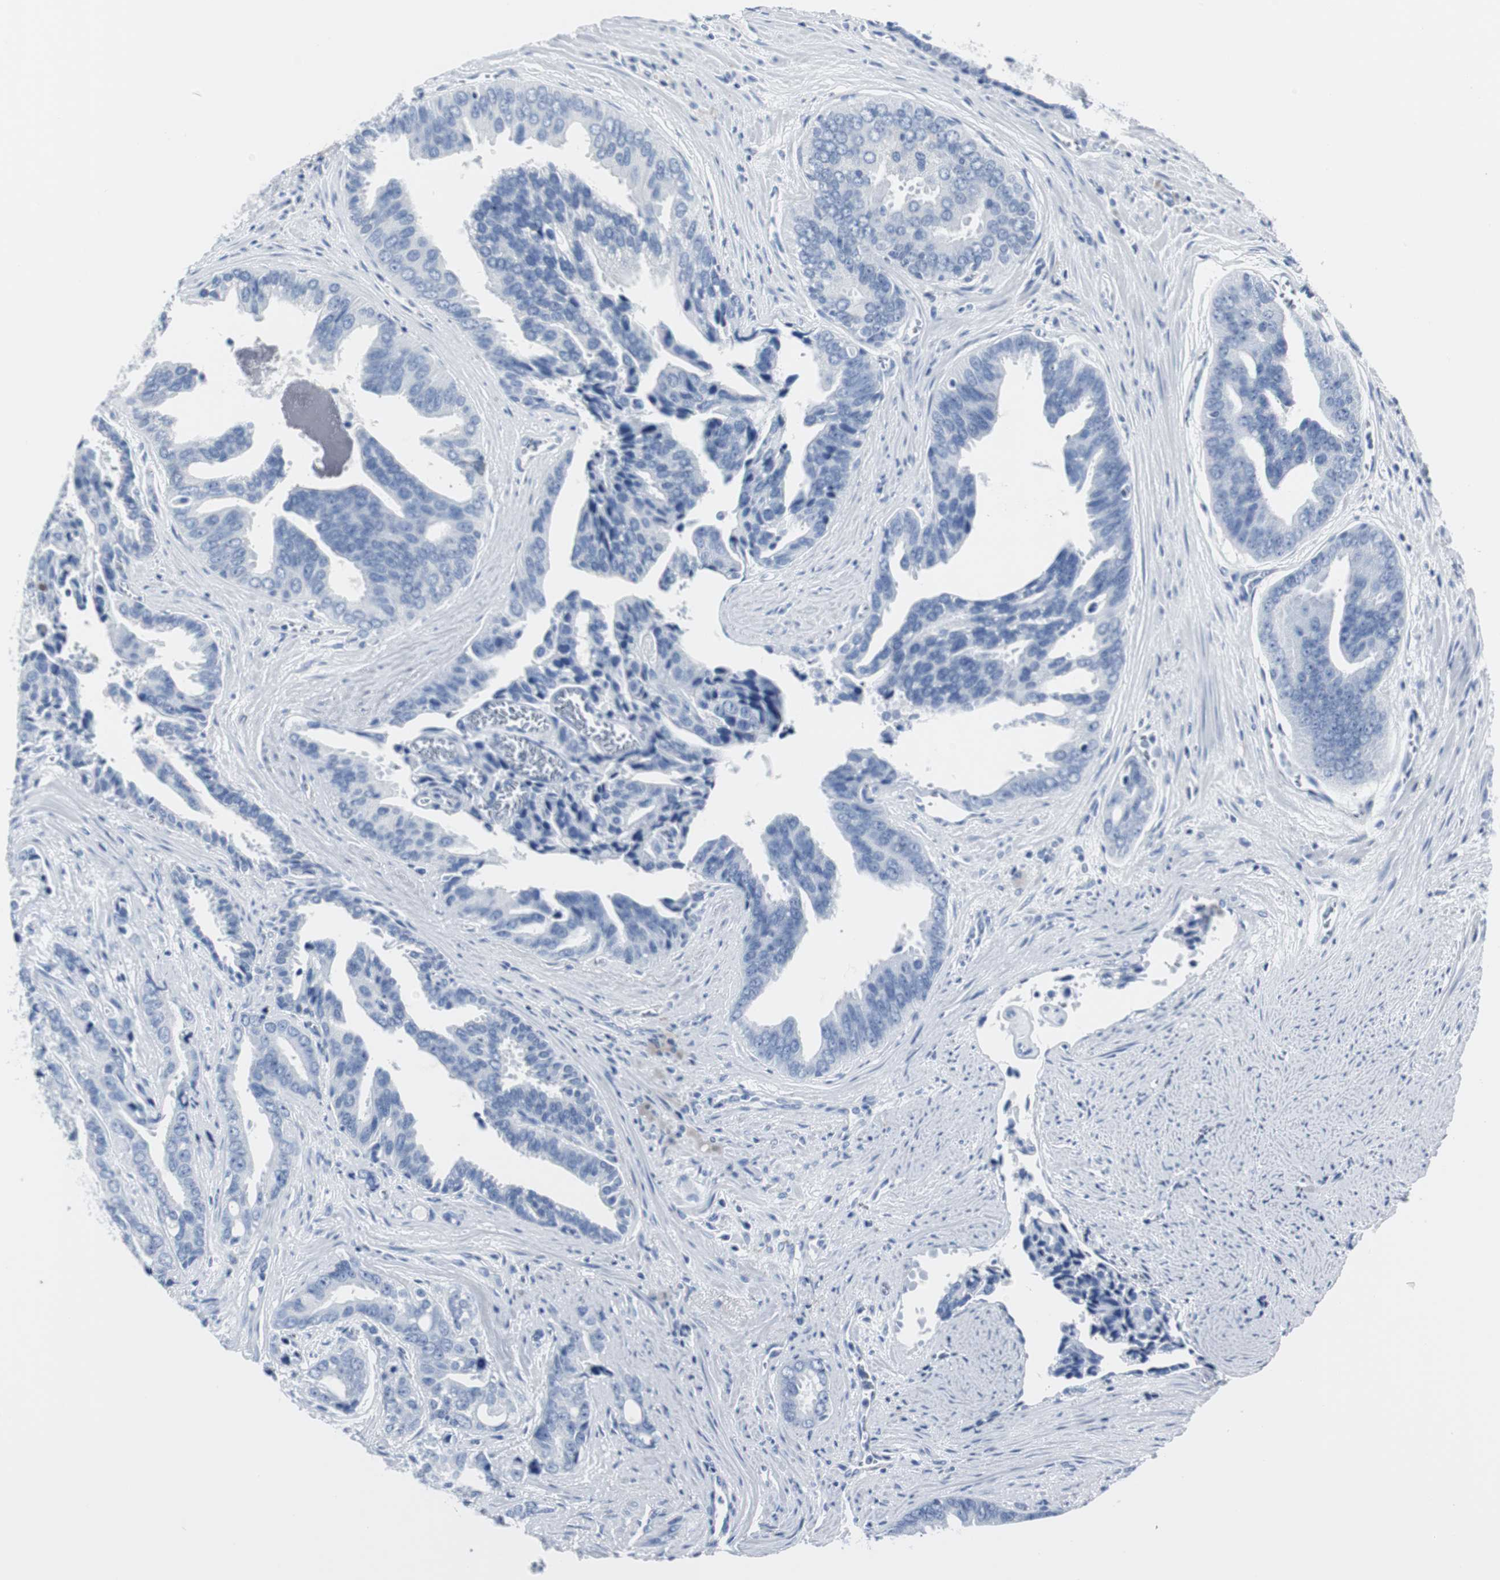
{"staining": {"intensity": "negative", "quantity": "none", "location": "none"}, "tissue": "prostate cancer", "cell_type": "Tumor cells", "image_type": "cancer", "snomed": [{"axis": "morphology", "description": "Adenocarcinoma, High grade"}, {"axis": "topography", "description": "Prostate"}], "caption": "Immunohistochemical staining of prostate cancer (adenocarcinoma (high-grade)) reveals no significant staining in tumor cells.", "gene": "GAP43", "patient": {"sex": "male", "age": 67}}